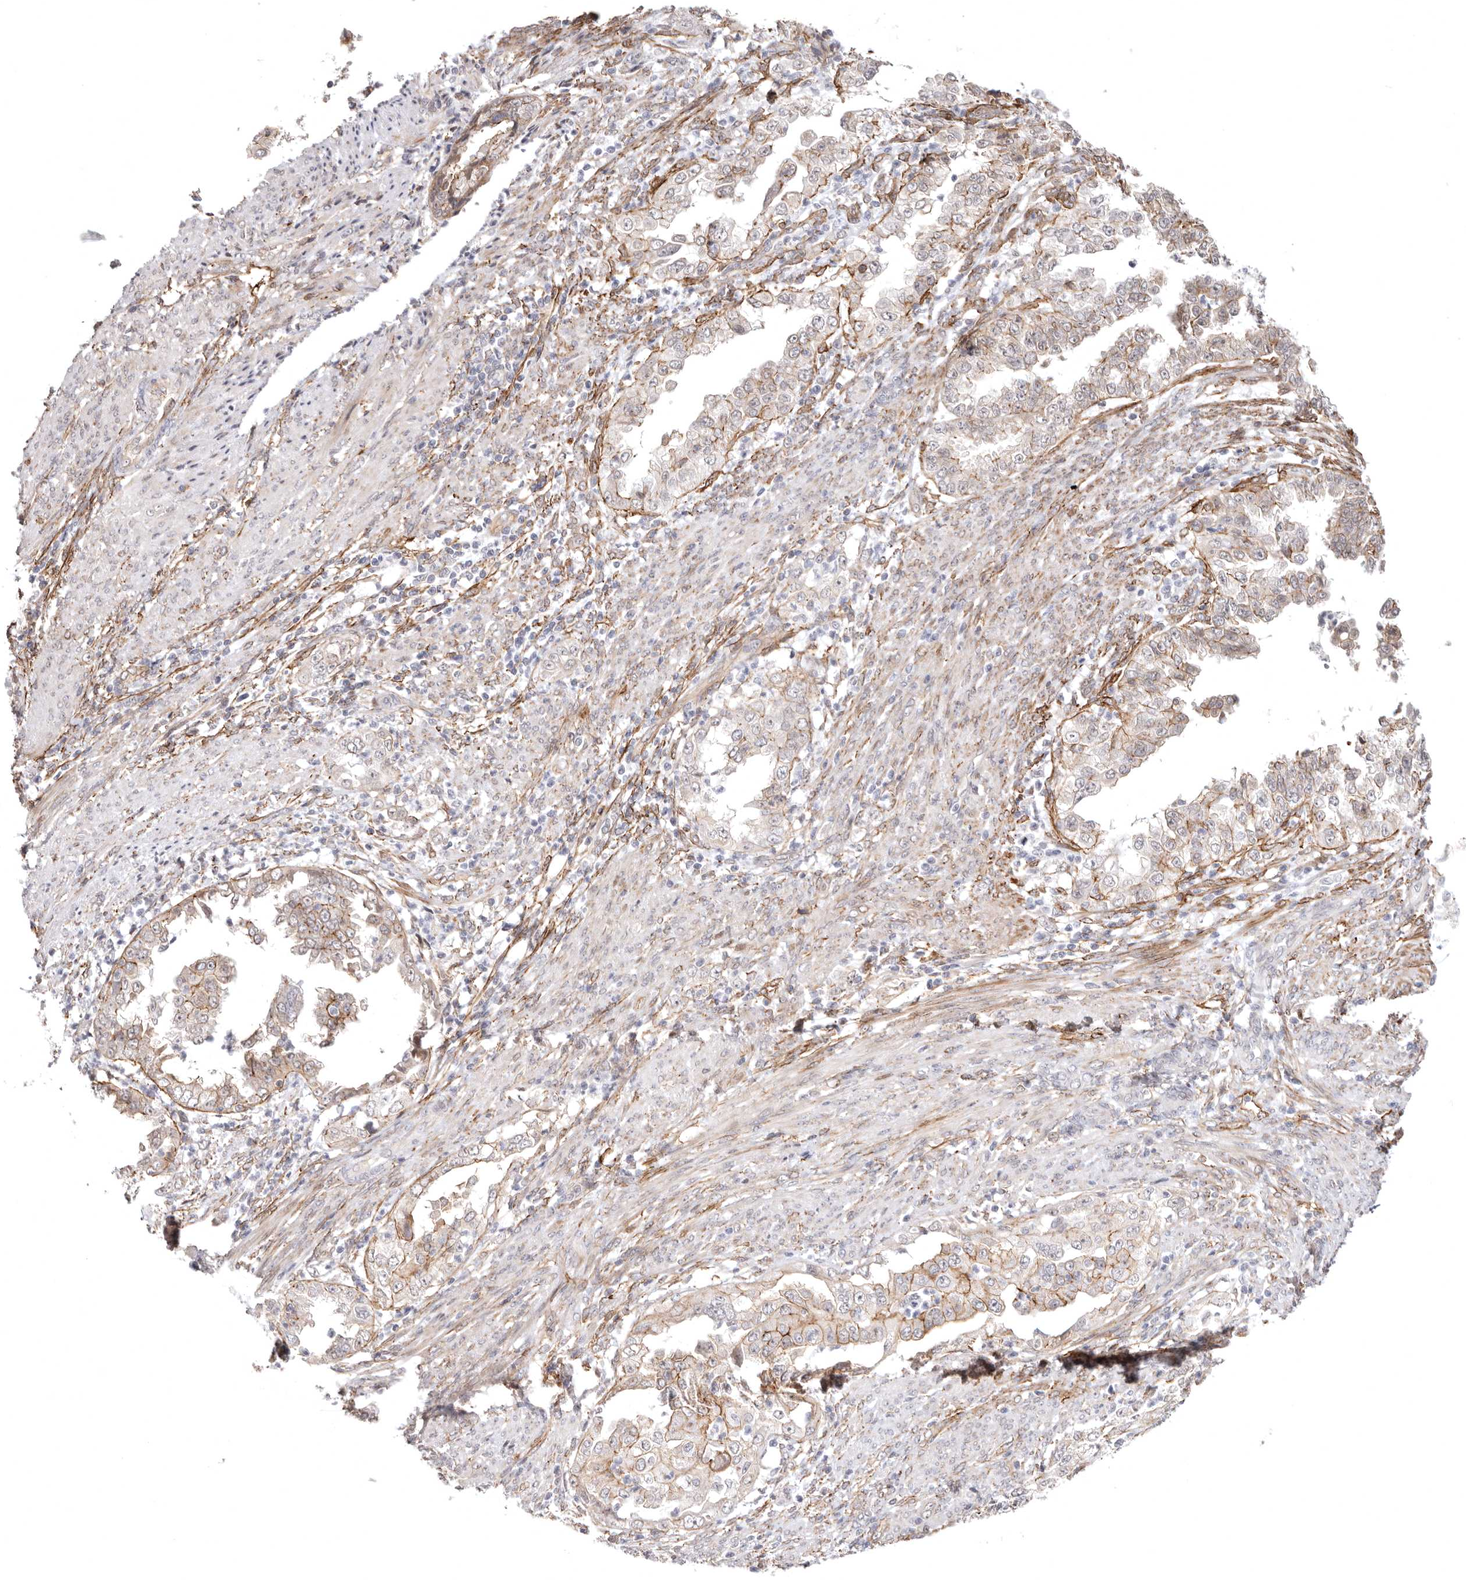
{"staining": {"intensity": "weak", "quantity": "25%-75%", "location": "cytoplasmic/membranous"}, "tissue": "endometrial cancer", "cell_type": "Tumor cells", "image_type": "cancer", "snomed": [{"axis": "morphology", "description": "Adenocarcinoma, NOS"}, {"axis": "topography", "description": "Endometrium"}], "caption": "Endometrial adenocarcinoma tissue displays weak cytoplasmic/membranous positivity in approximately 25%-75% of tumor cells, visualized by immunohistochemistry.", "gene": "SZT2", "patient": {"sex": "female", "age": 85}}